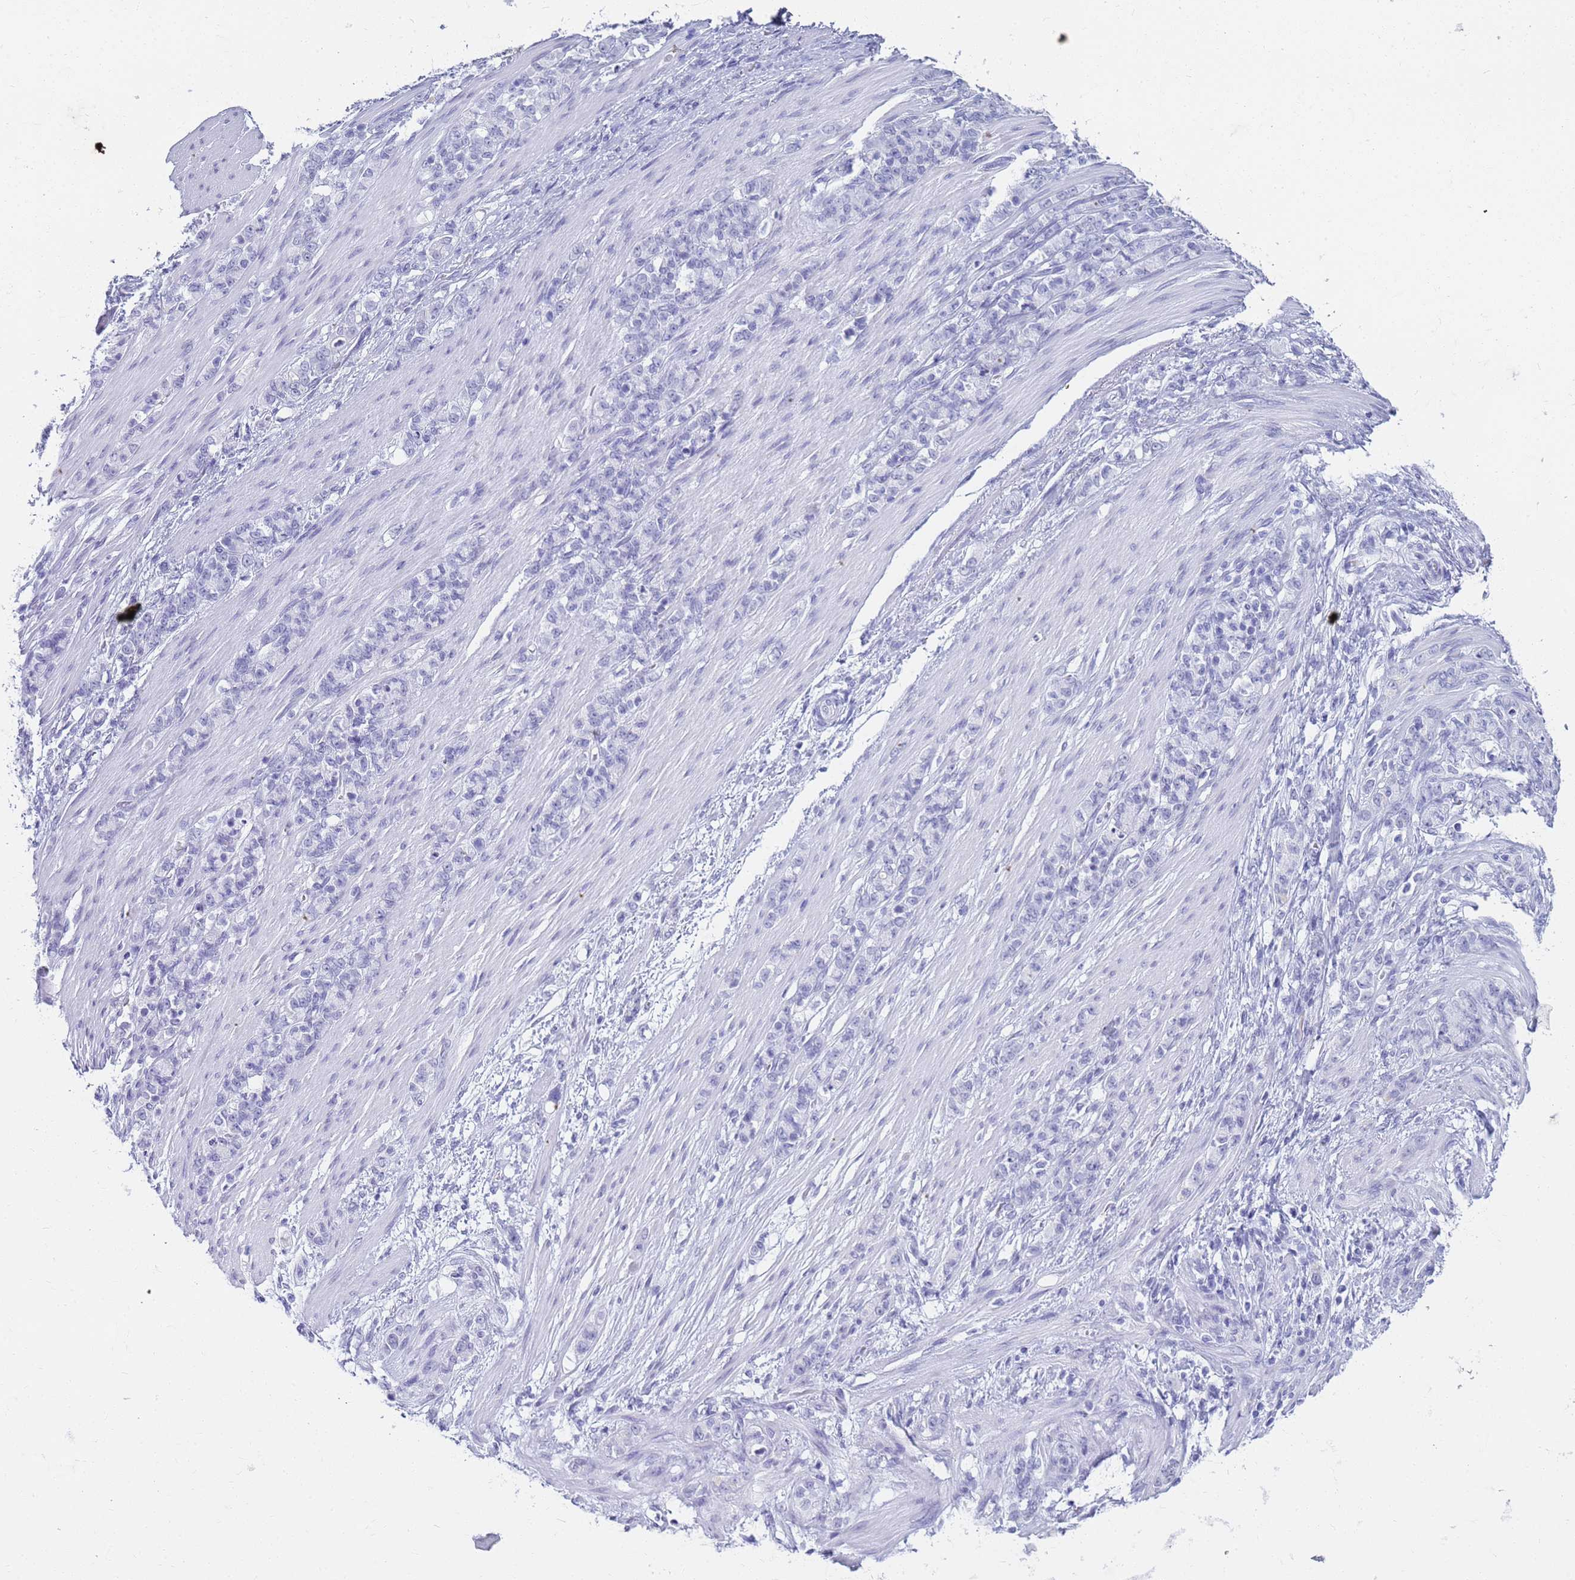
{"staining": {"intensity": "negative", "quantity": "none", "location": "none"}, "tissue": "stomach cancer", "cell_type": "Tumor cells", "image_type": "cancer", "snomed": [{"axis": "morphology", "description": "Adenocarcinoma, NOS"}, {"axis": "topography", "description": "Stomach"}], "caption": "IHC of stomach cancer reveals no expression in tumor cells. The staining is performed using DAB (3,3'-diaminobenzidine) brown chromogen with nuclei counter-stained in using hematoxylin.", "gene": "SLC7A9", "patient": {"sex": "female", "age": 79}}